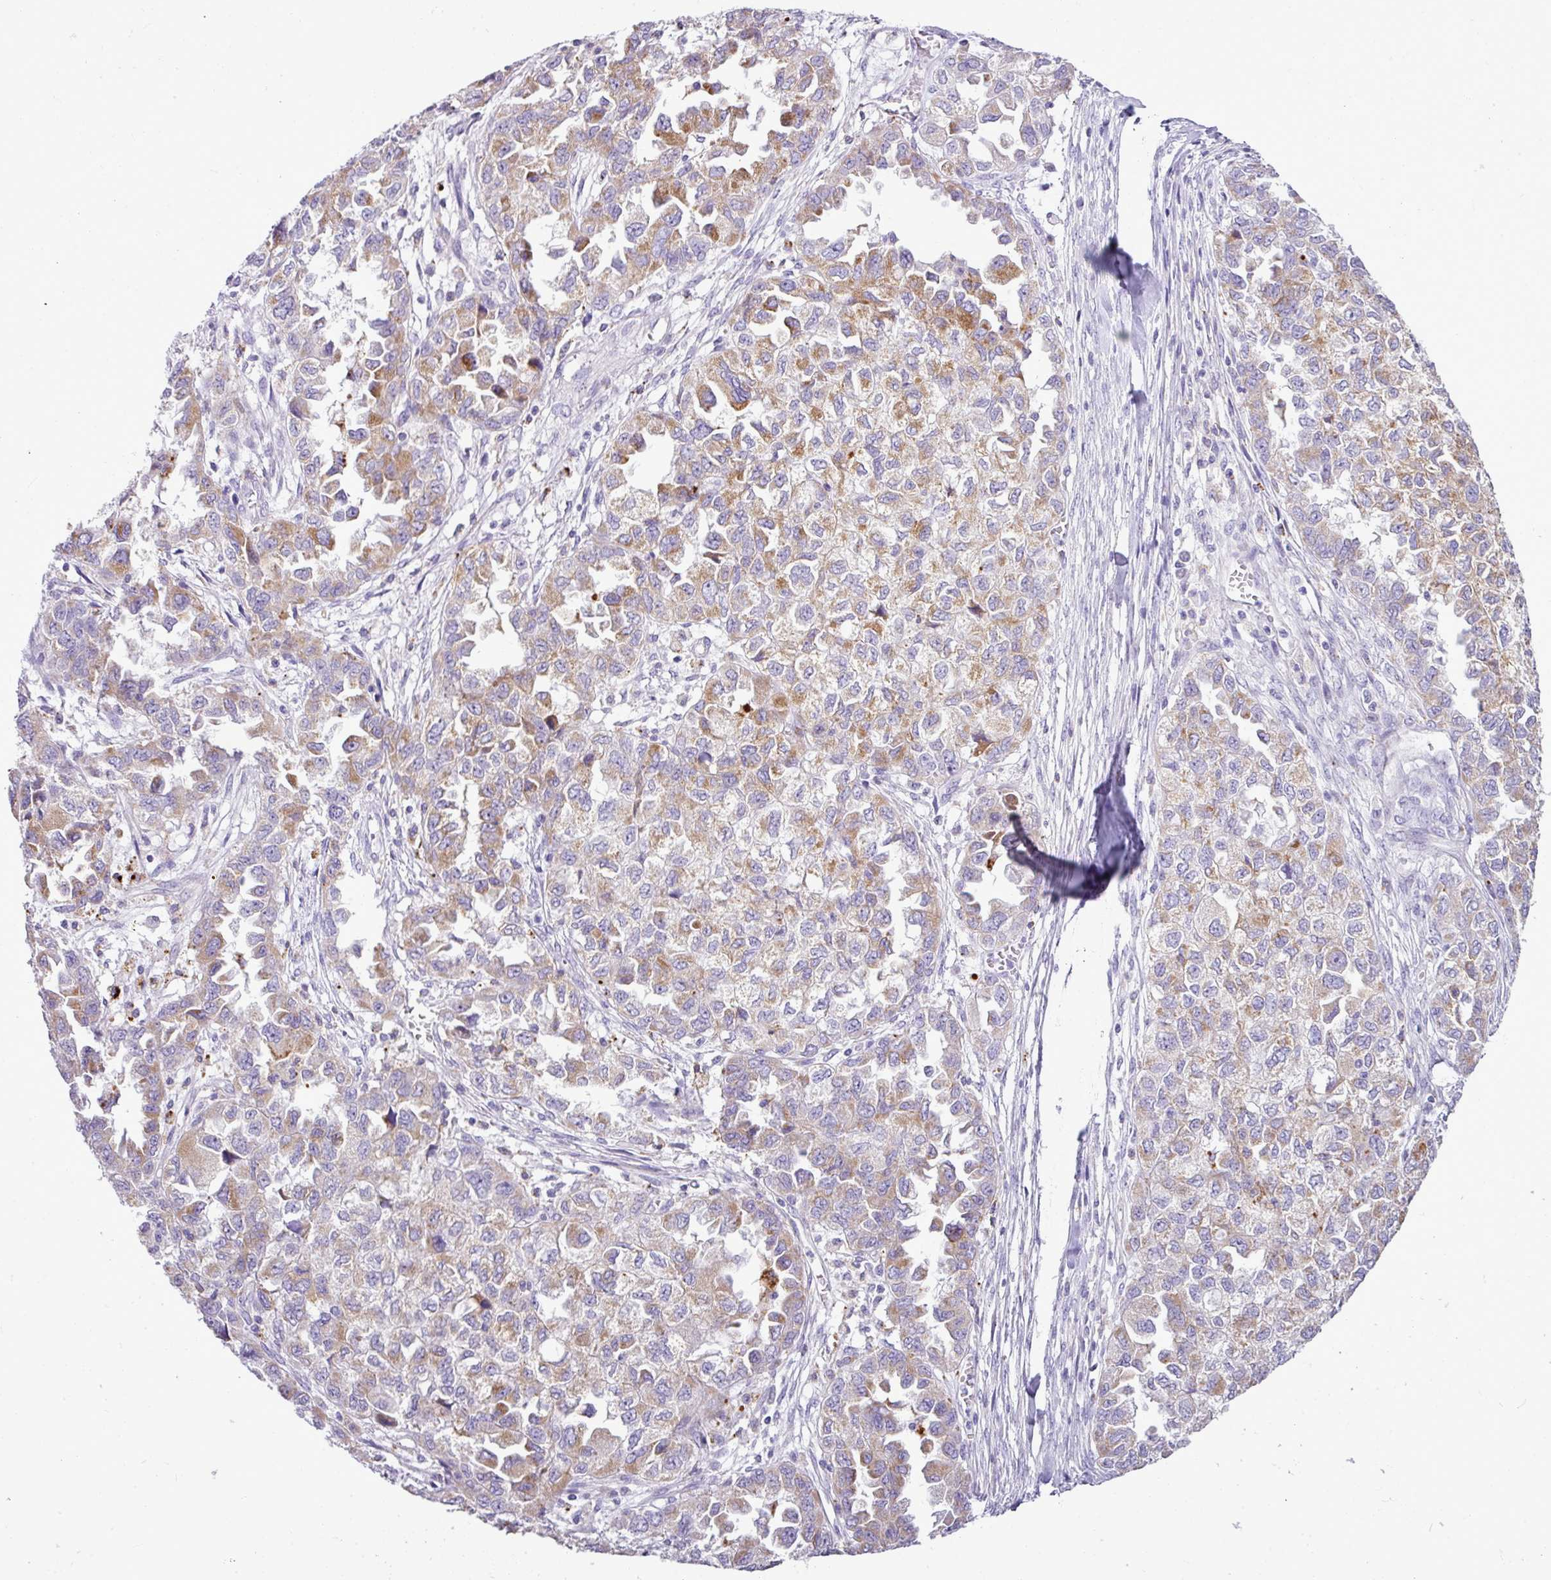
{"staining": {"intensity": "moderate", "quantity": ">75%", "location": "cytoplasmic/membranous"}, "tissue": "ovarian cancer", "cell_type": "Tumor cells", "image_type": "cancer", "snomed": [{"axis": "morphology", "description": "Cystadenocarcinoma, serous, NOS"}, {"axis": "topography", "description": "Ovary"}], "caption": "A medium amount of moderate cytoplasmic/membranous positivity is present in approximately >75% of tumor cells in ovarian cancer (serous cystadenocarcinoma) tissue.", "gene": "PGAP4", "patient": {"sex": "female", "age": 84}}